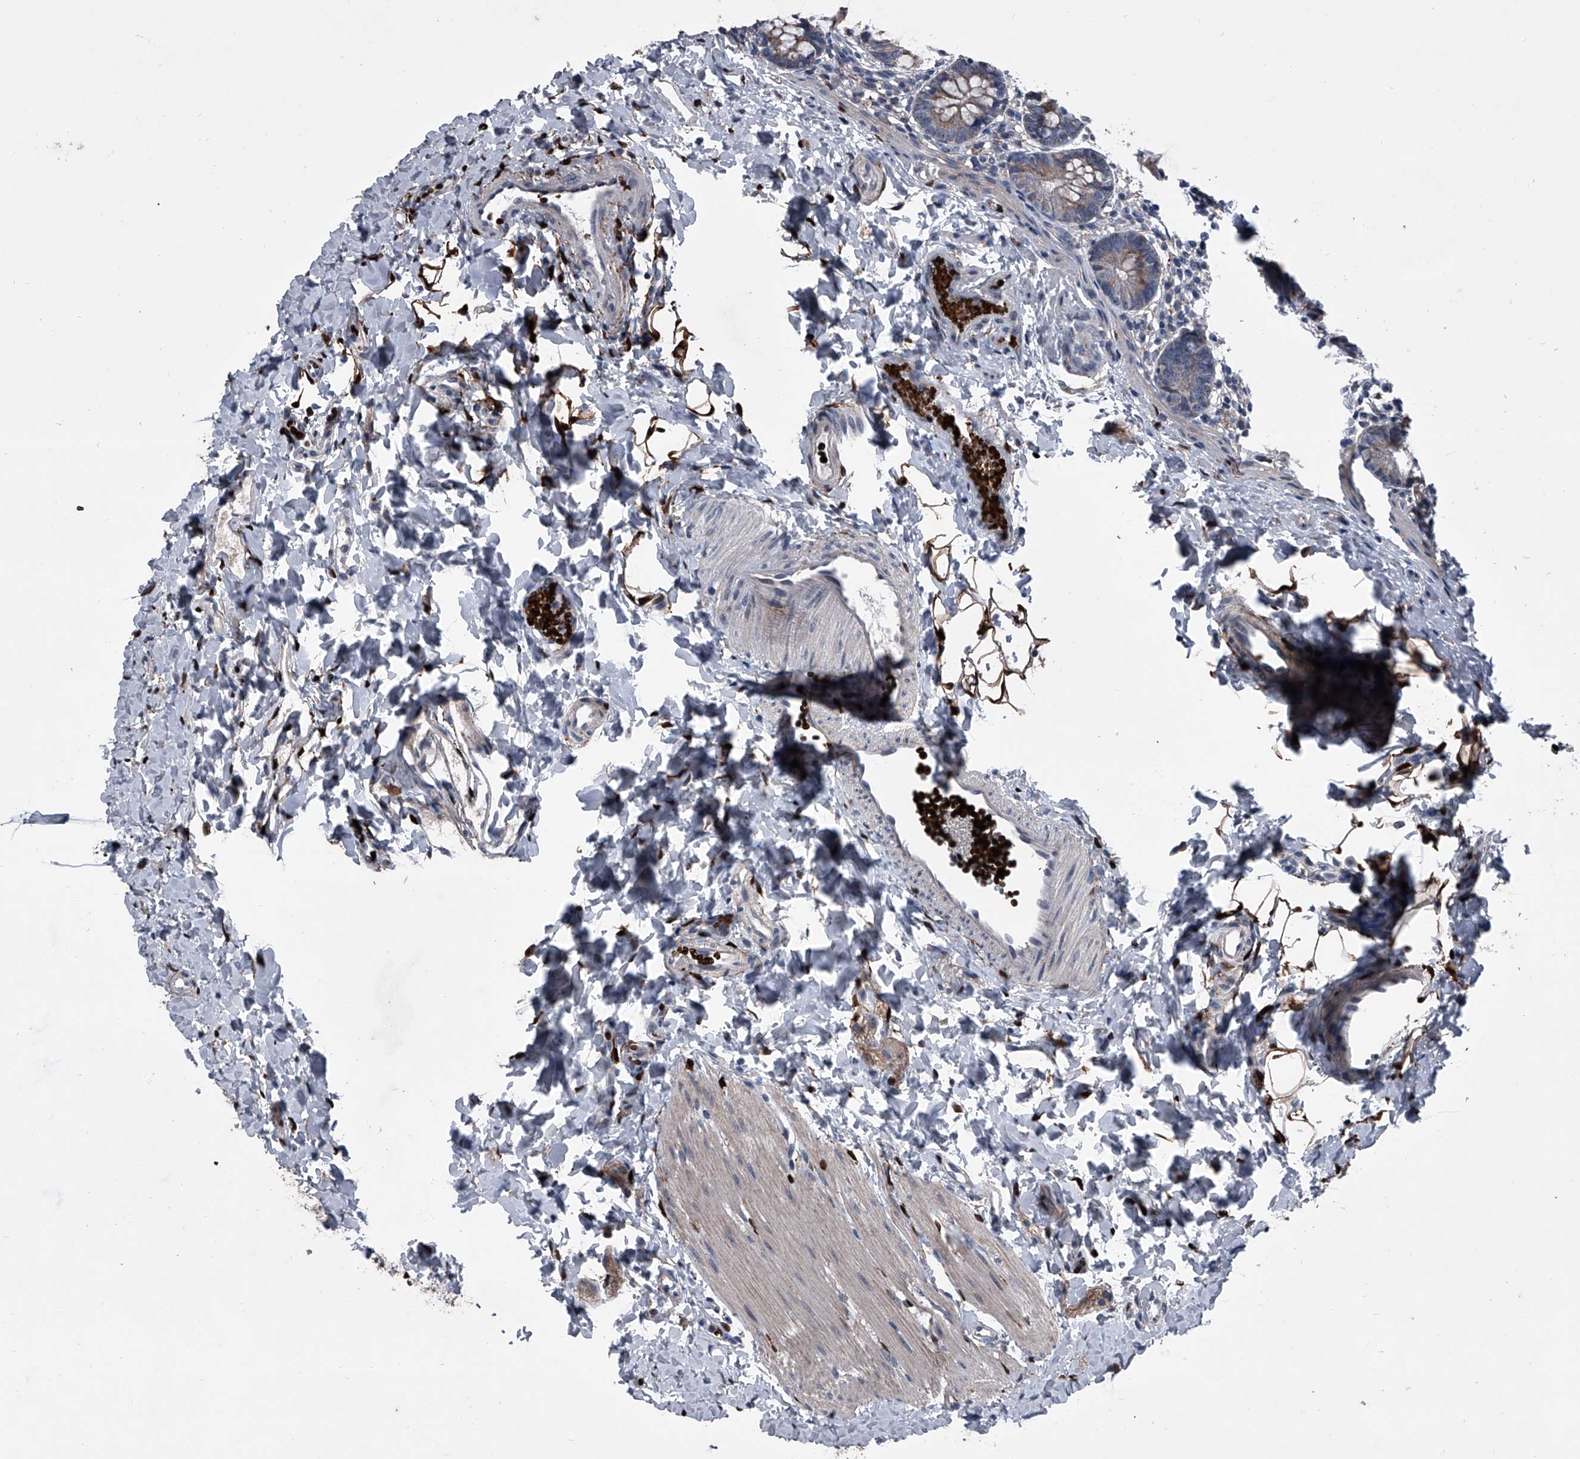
{"staining": {"intensity": "moderate", "quantity": "25%-75%", "location": "cytoplasmic/membranous"}, "tissue": "small intestine", "cell_type": "Glandular cells", "image_type": "normal", "snomed": [{"axis": "morphology", "description": "Normal tissue, NOS"}, {"axis": "topography", "description": "Small intestine"}], "caption": "IHC (DAB (3,3'-diaminobenzidine)) staining of benign small intestine reveals moderate cytoplasmic/membranous protein expression in approximately 25%-75% of glandular cells.", "gene": "CEP85L", "patient": {"sex": "male", "age": 7}}